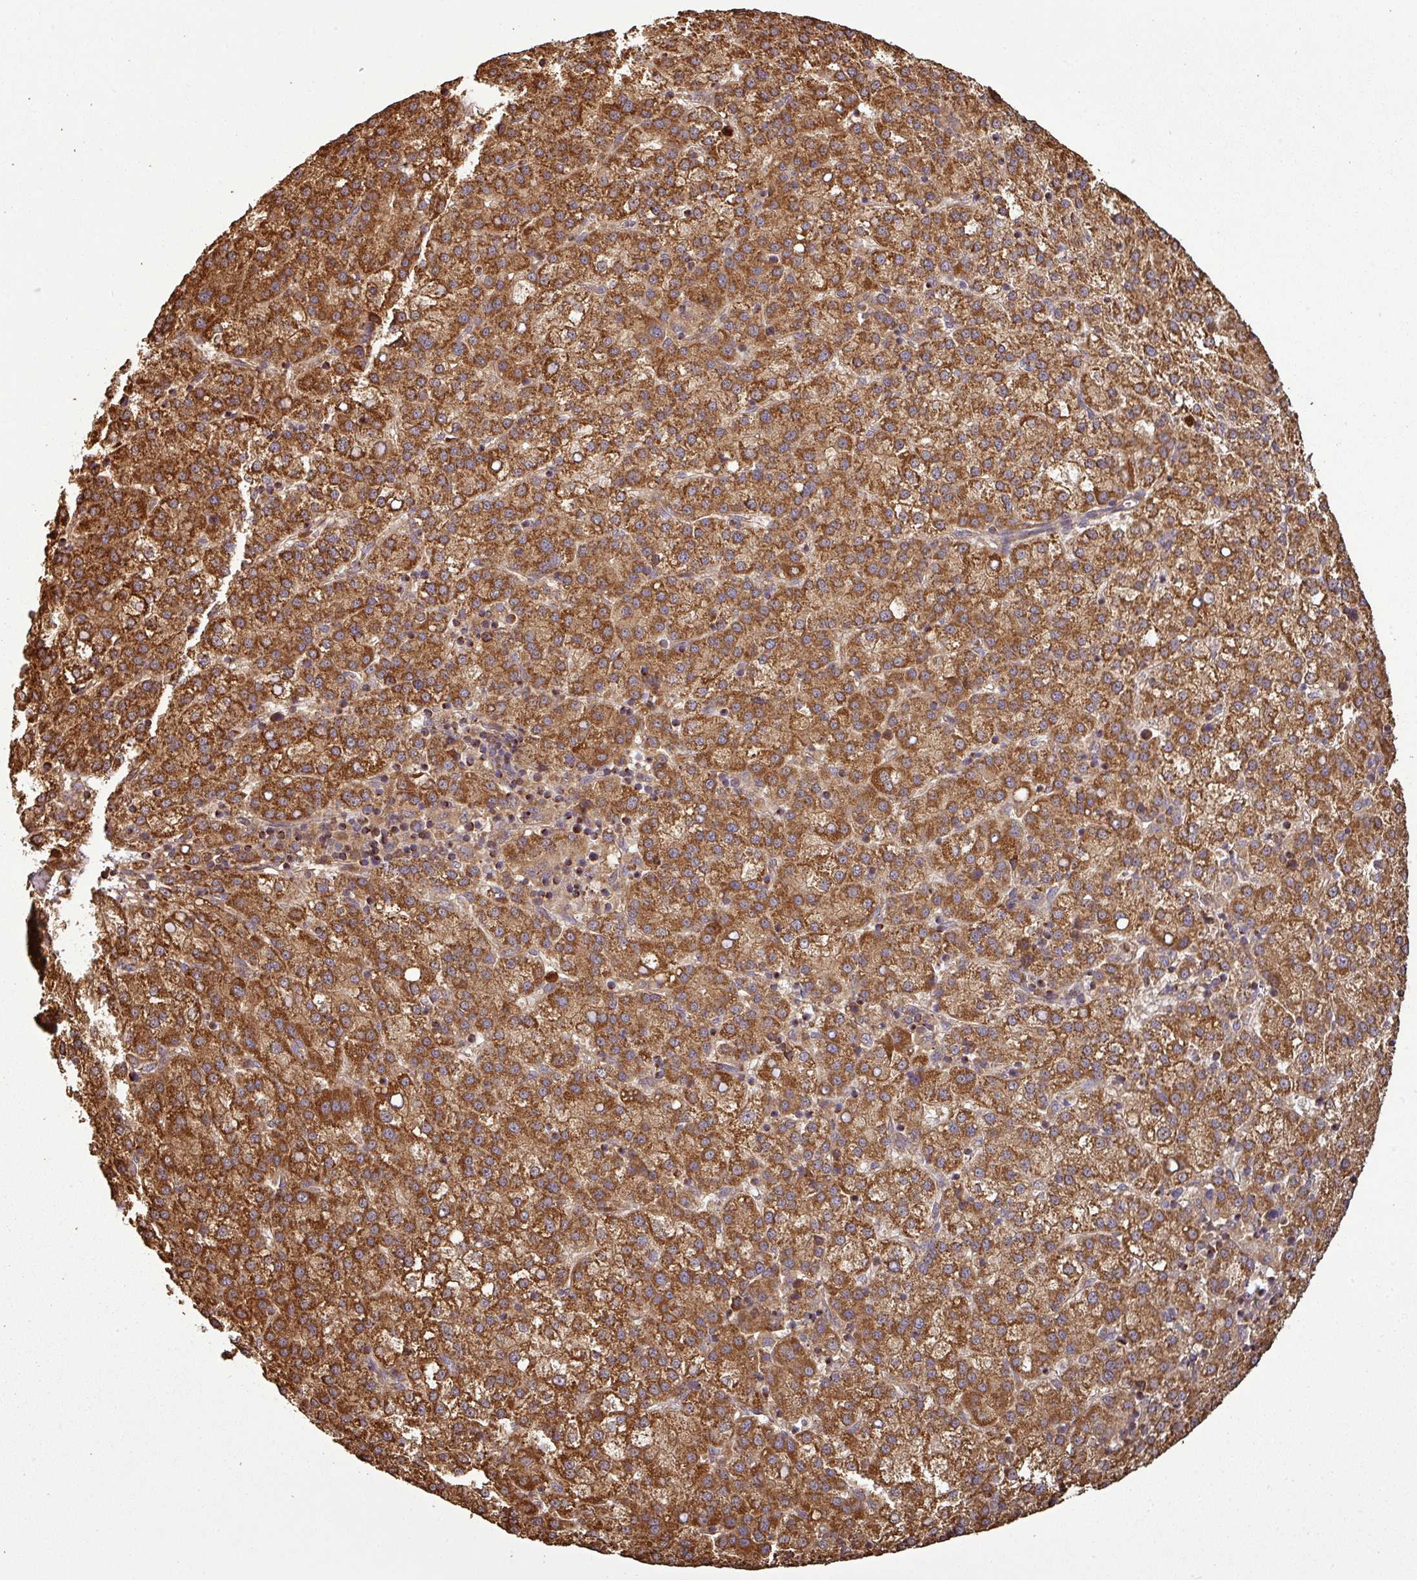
{"staining": {"intensity": "strong", "quantity": ">75%", "location": "cytoplasmic/membranous"}, "tissue": "liver cancer", "cell_type": "Tumor cells", "image_type": "cancer", "snomed": [{"axis": "morphology", "description": "Carcinoma, Hepatocellular, NOS"}, {"axis": "topography", "description": "Liver"}], "caption": "Liver cancer (hepatocellular carcinoma) stained with a brown dye shows strong cytoplasmic/membranous positive positivity in about >75% of tumor cells.", "gene": "PLEKHM1", "patient": {"sex": "female", "age": 58}}